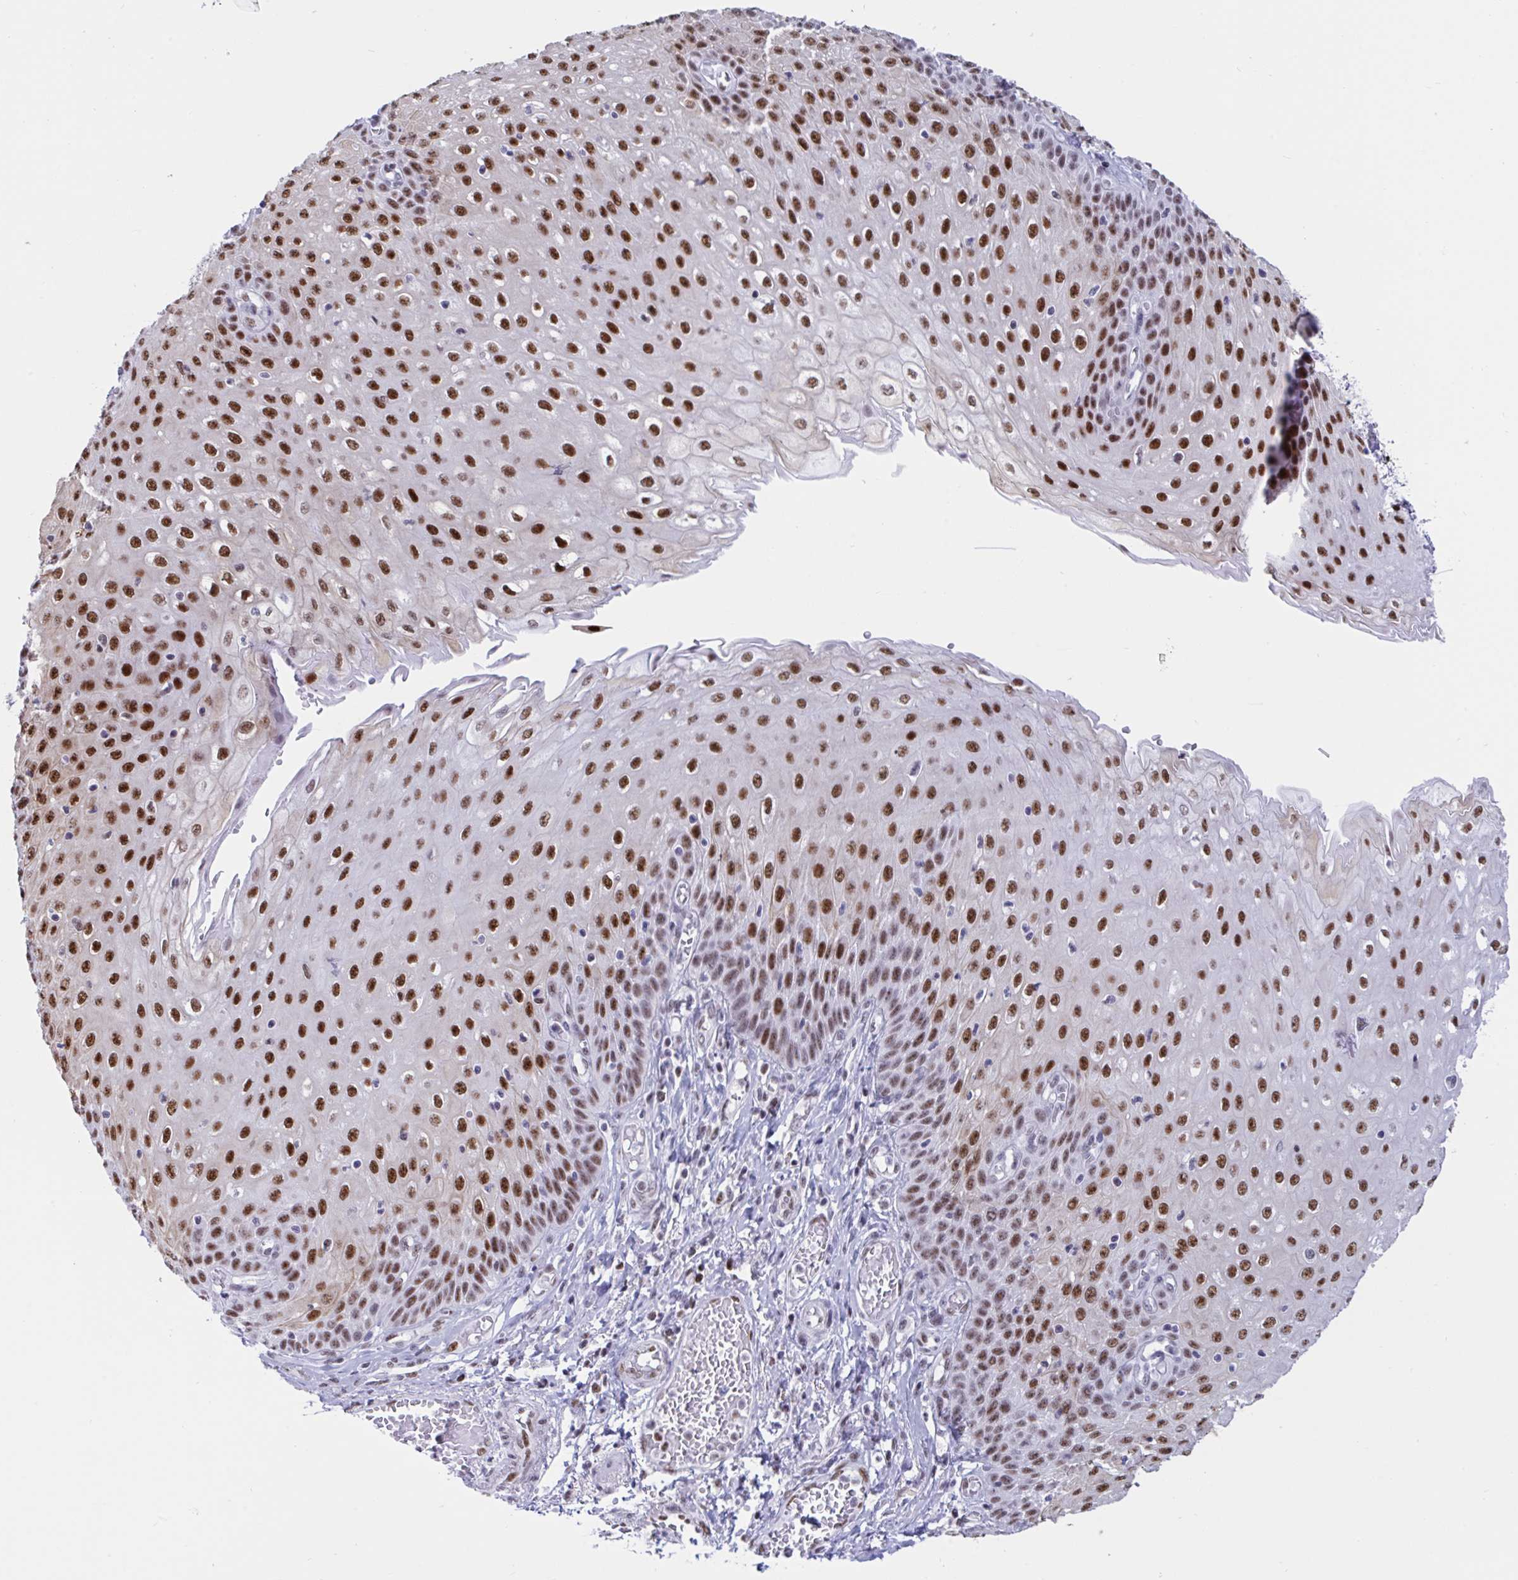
{"staining": {"intensity": "strong", "quantity": ">75%", "location": "nuclear"}, "tissue": "esophagus", "cell_type": "Squamous epithelial cells", "image_type": "normal", "snomed": [{"axis": "morphology", "description": "Normal tissue, NOS"}, {"axis": "morphology", "description": "Adenocarcinoma, NOS"}, {"axis": "topography", "description": "Esophagus"}], "caption": "Brown immunohistochemical staining in benign human esophagus reveals strong nuclear expression in approximately >75% of squamous epithelial cells.", "gene": "IKZF2", "patient": {"sex": "male", "age": 81}}